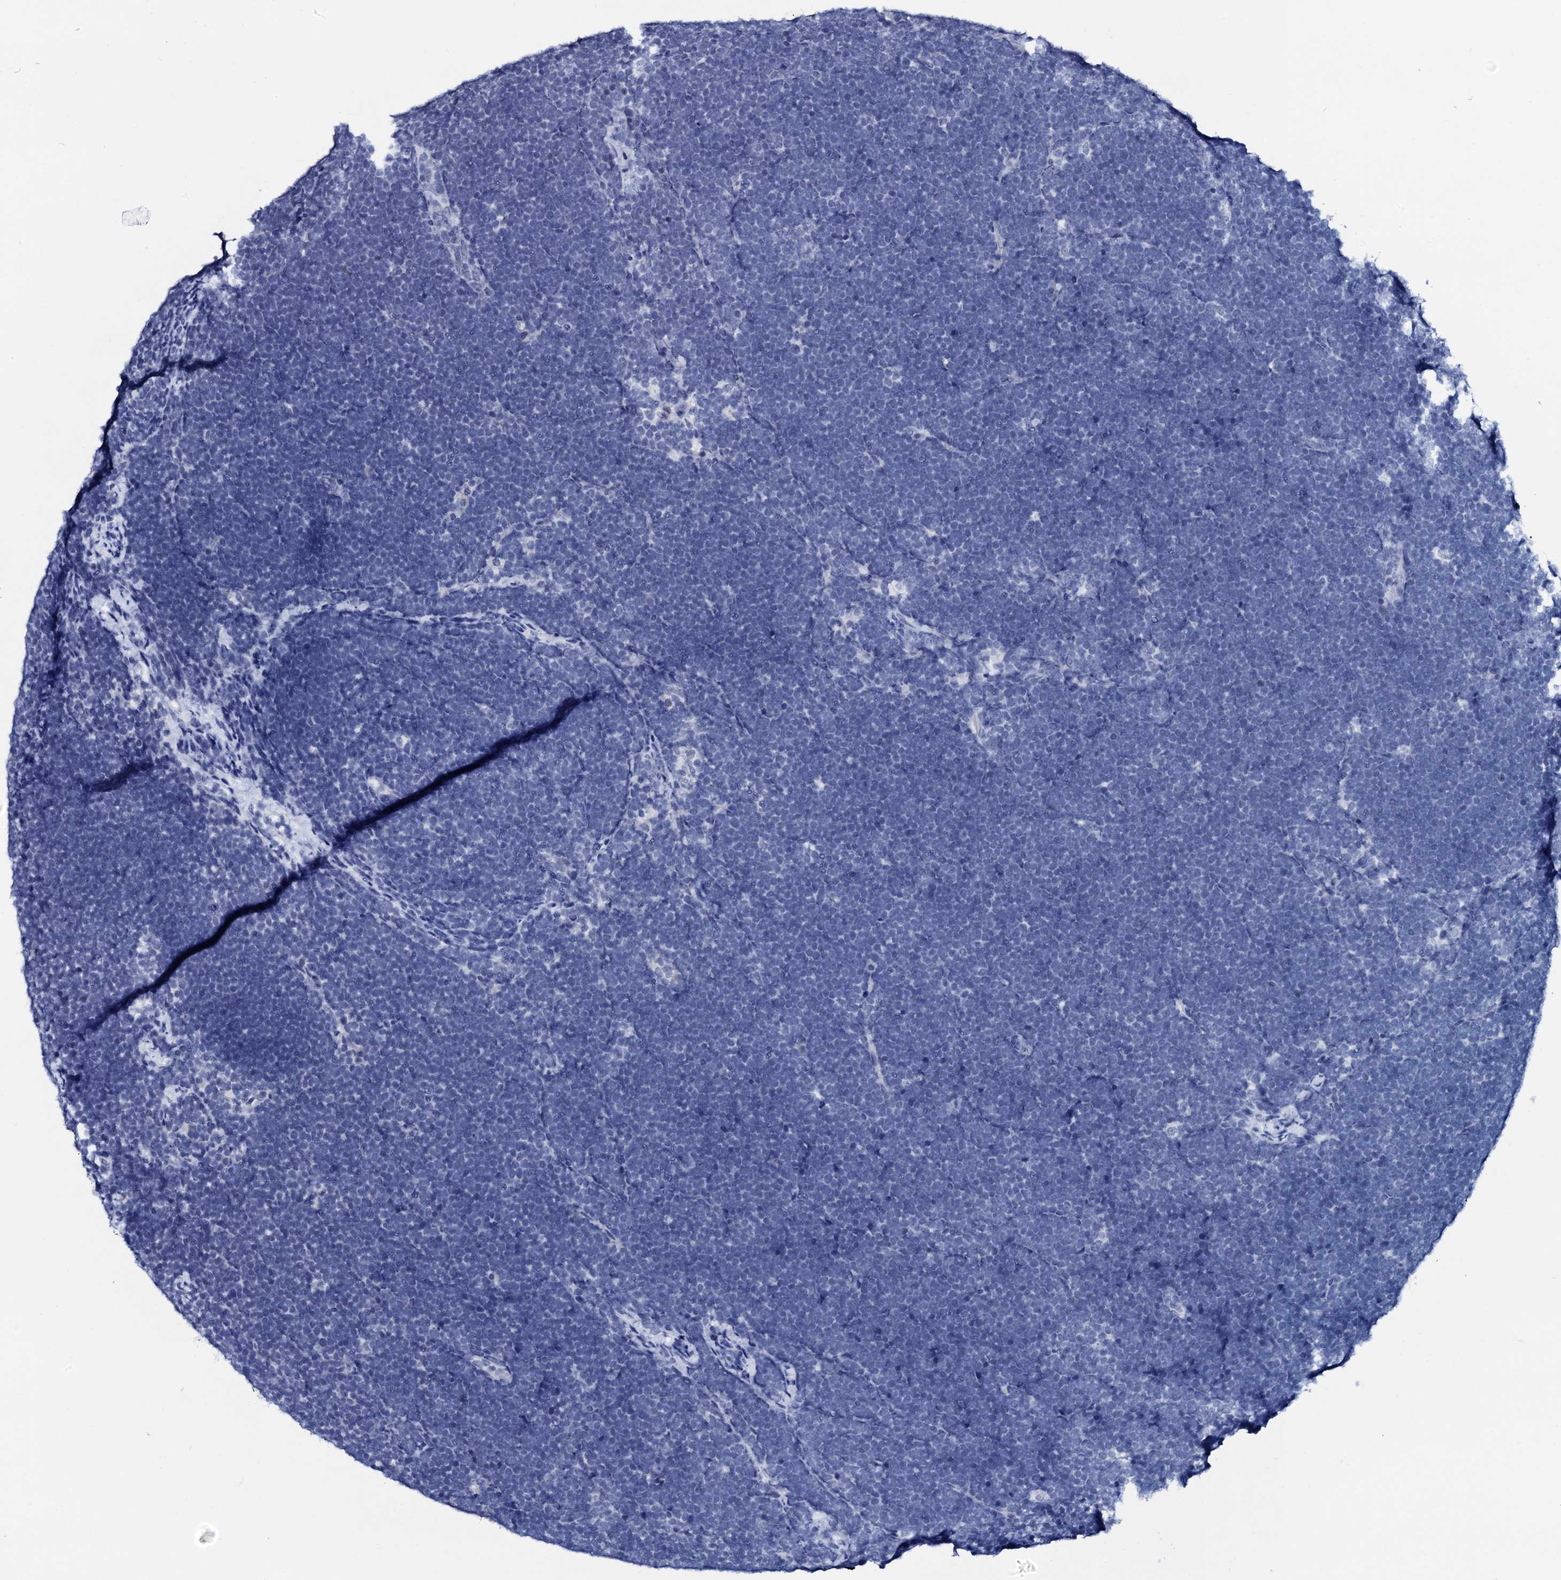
{"staining": {"intensity": "negative", "quantity": "none", "location": "none"}, "tissue": "lymphoma", "cell_type": "Tumor cells", "image_type": "cancer", "snomed": [{"axis": "morphology", "description": "Malignant lymphoma, non-Hodgkin's type, High grade"}, {"axis": "topography", "description": "Lymph node"}], "caption": "An image of lymphoma stained for a protein exhibits no brown staining in tumor cells. (DAB IHC with hematoxylin counter stain).", "gene": "SPATA19", "patient": {"sex": "male", "age": 13}}